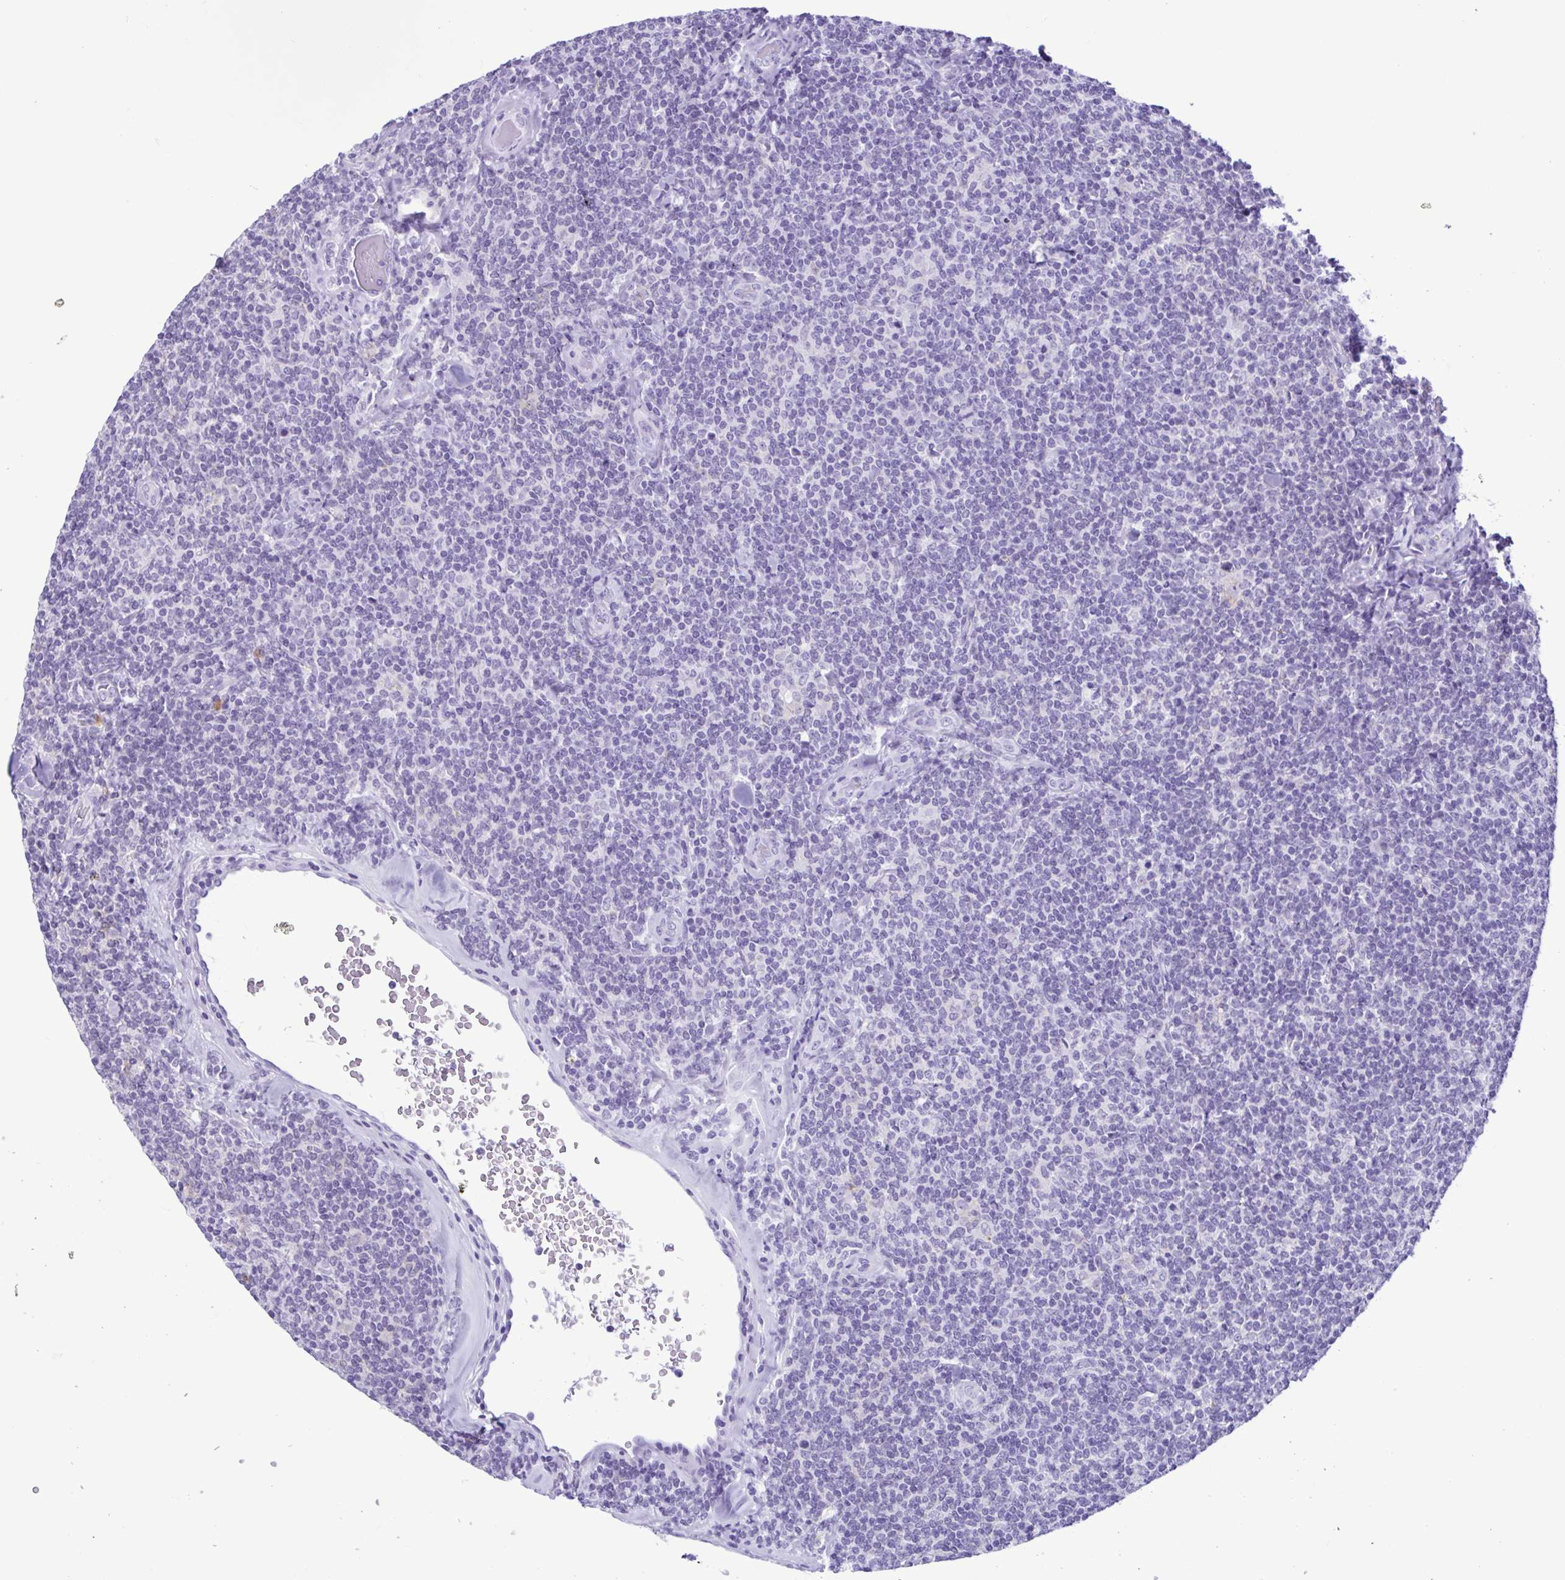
{"staining": {"intensity": "negative", "quantity": "none", "location": "none"}, "tissue": "lymphoma", "cell_type": "Tumor cells", "image_type": "cancer", "snomed": [{"axis": "morphology", "description": "Malignant lymphoma, non-Hodgkin's type, Low grade"}, {"axis": "topography", "description": "Lymph node"}], "caption": "This is an immunohistochemistry image of malignant lymphoma, non-Hodgkin's type (low-grade). There is no positivity in tumor cells.", "gene": "SPATA16", "patient": {"sex": "female", "age": 56}}